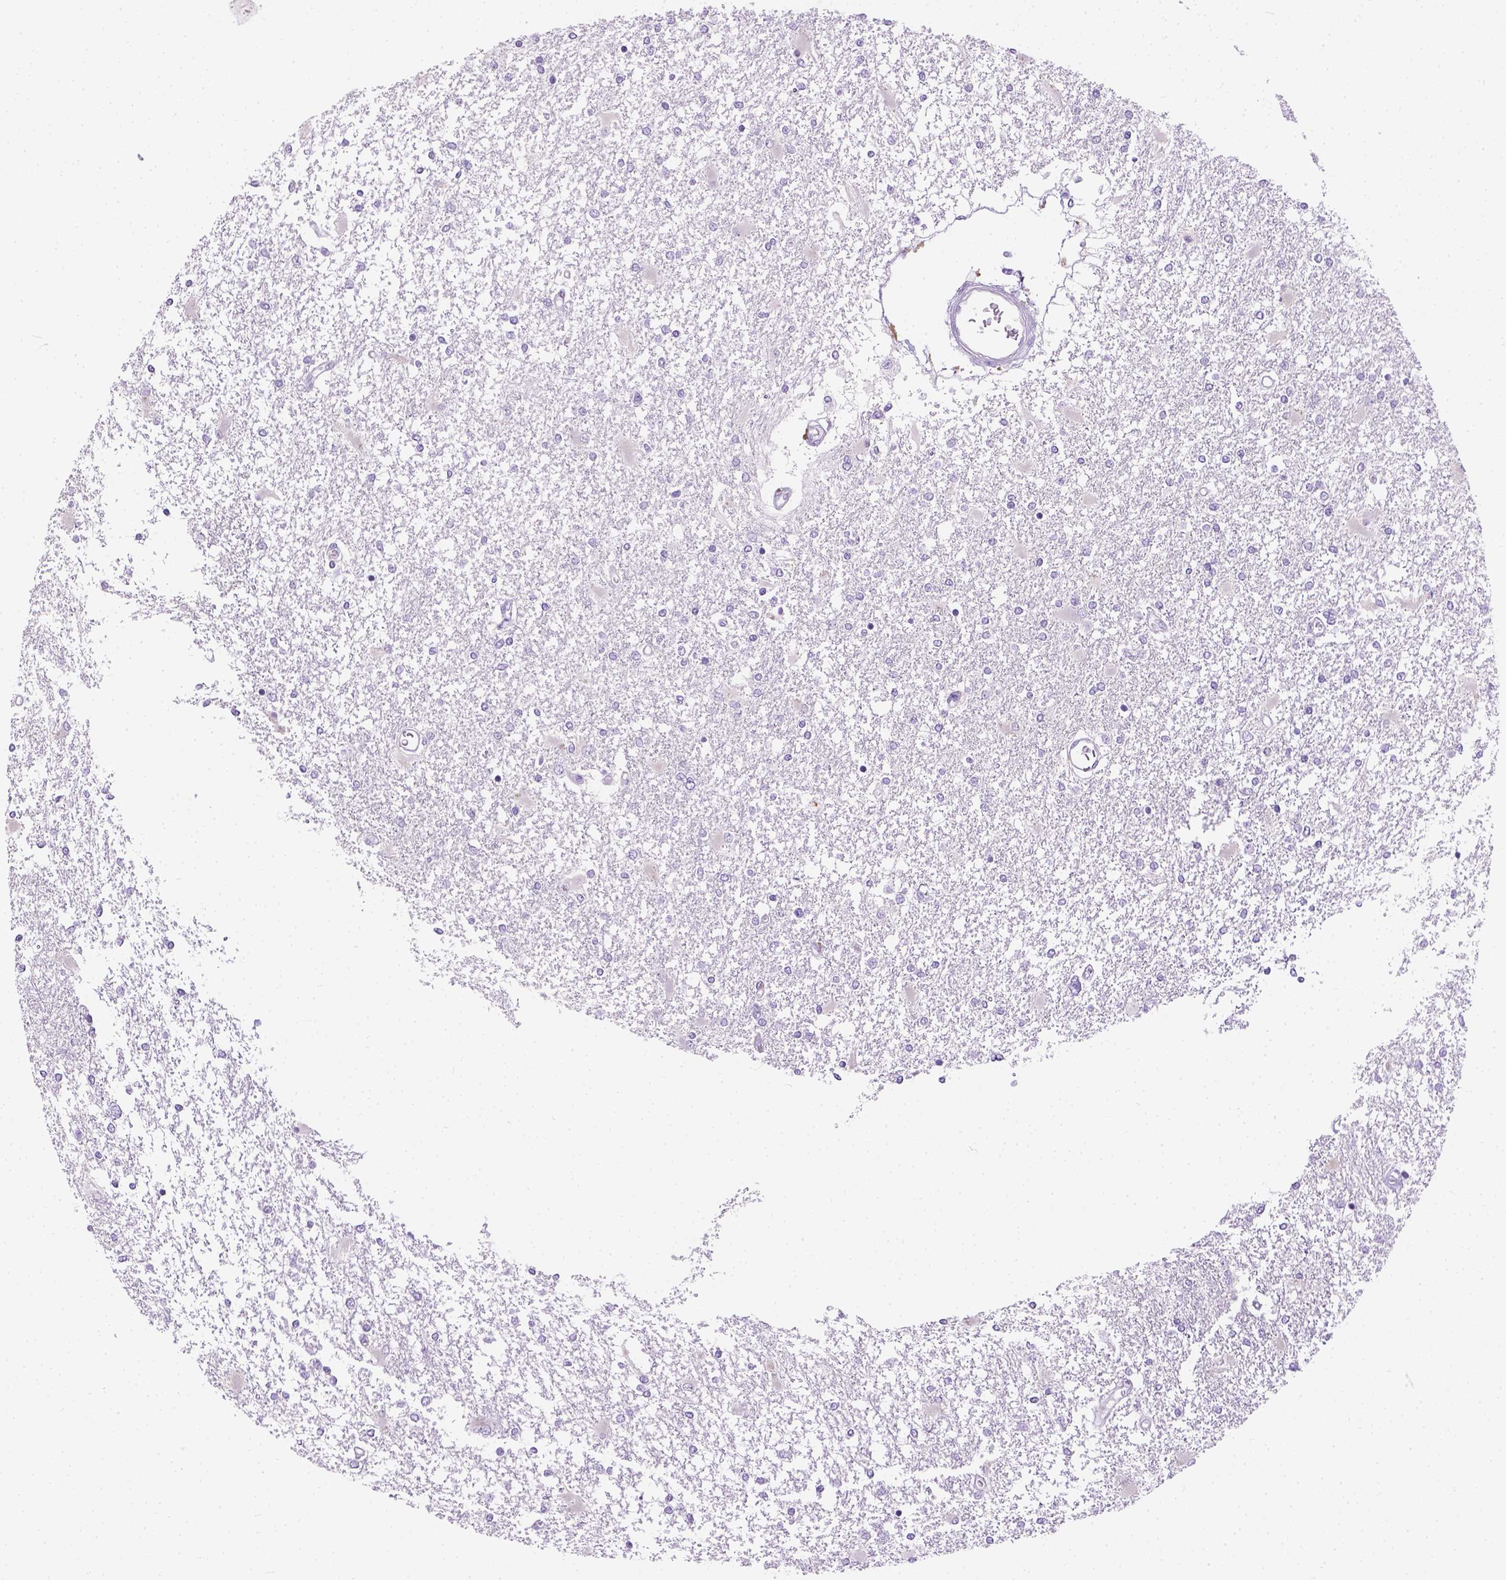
{"staining": {"intensity": "negative", "quantity": "none", "location": "none"}, "tissue": "glioma", "cell_type": "Tumor cells", "image_type": "cancer", "snomed": [{"axis": "morphology", "description": "Glioma, malignant, High grade"}, {"axis": "topography", "description": "Cerebral cortex"}], "caption": "DAB immunohistochemical staining of malignant glioma (high-grade) reveals no significant staining in tumor cells.", "gene": "TMEM38A", "patient": {"sex": "male", "age": 79}}